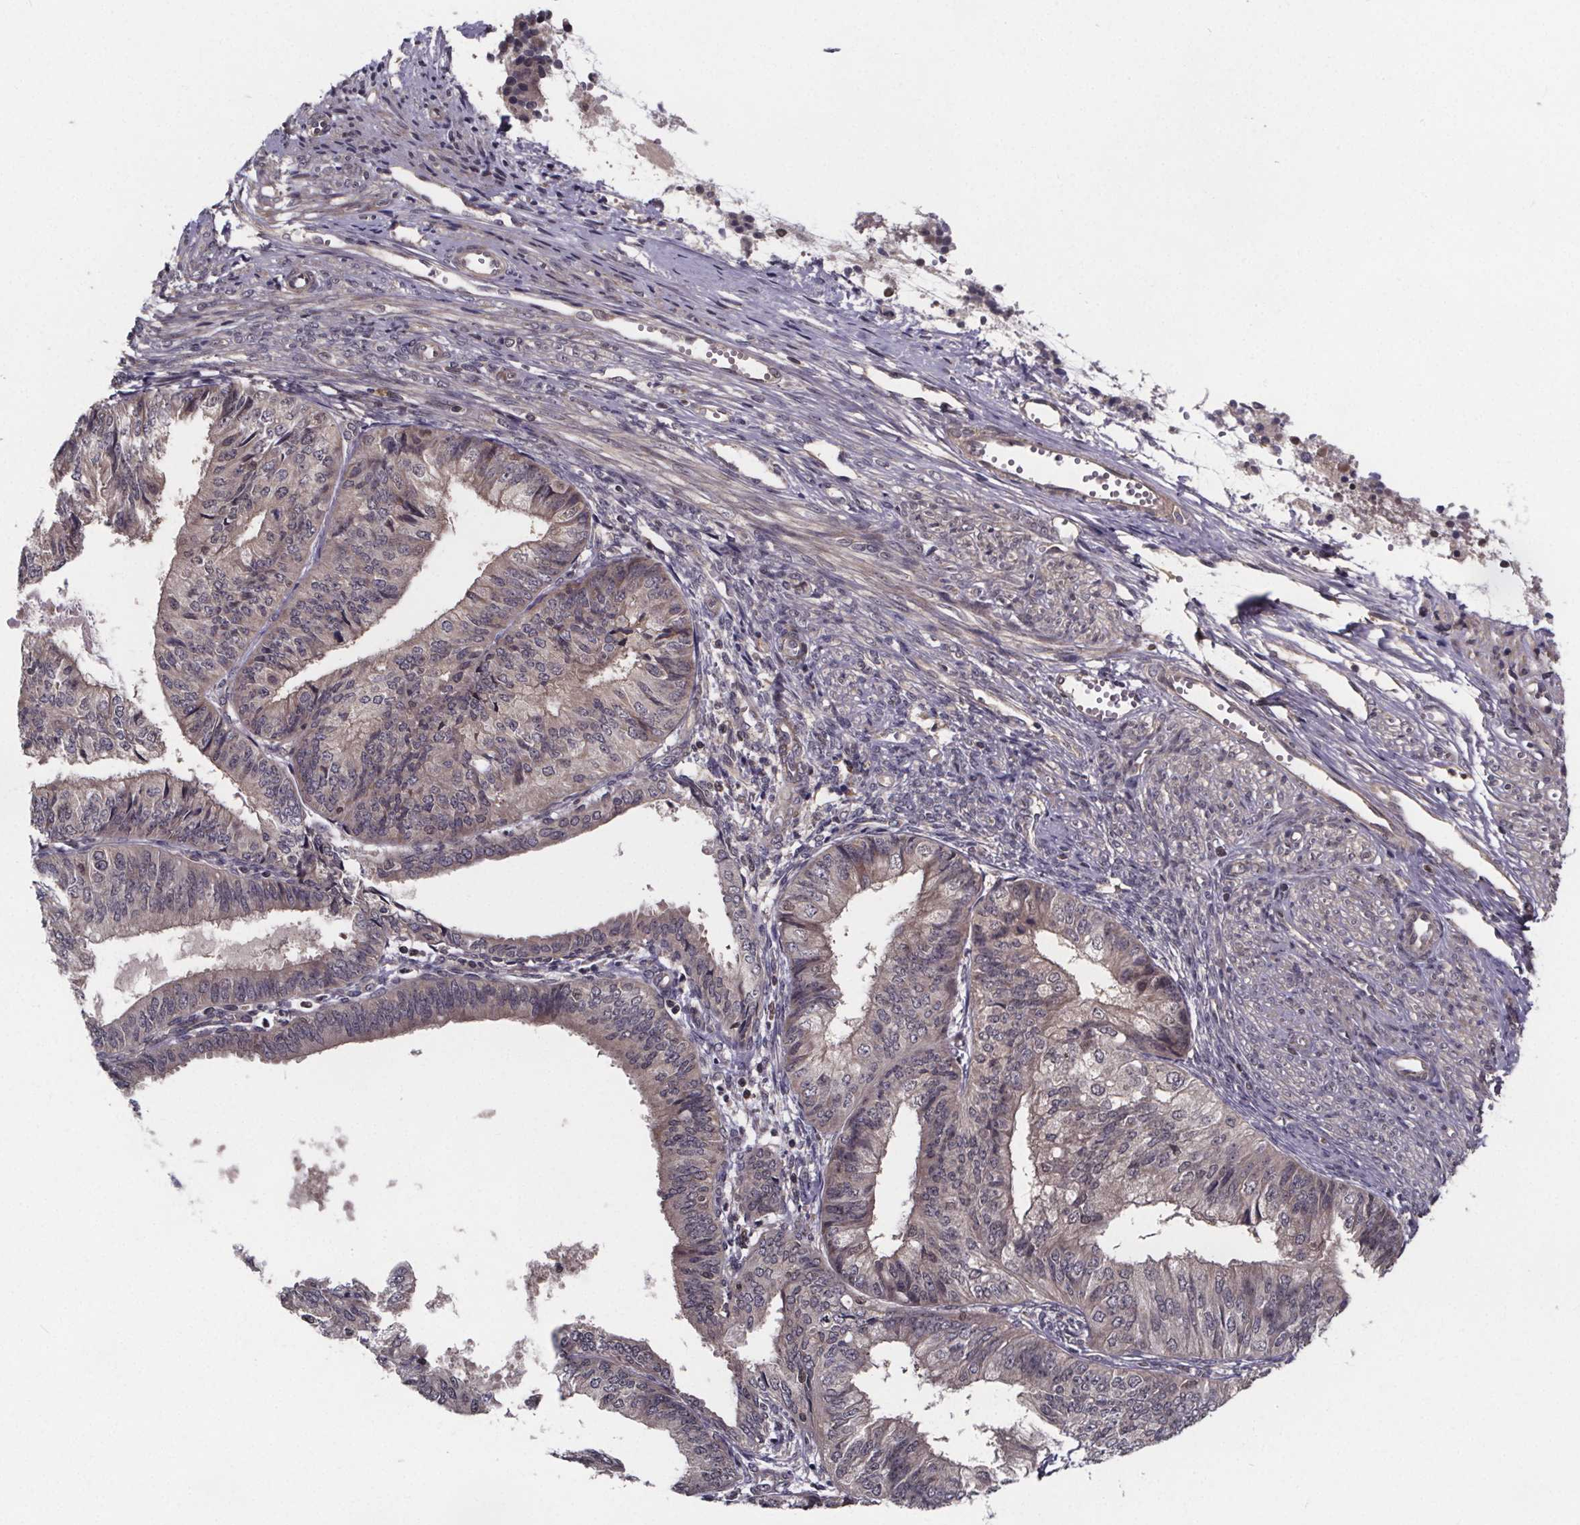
{"staining": {"intensity": "negative", "quantity": "none", "location": "none"}, "tissue": "endometrial cancer", "cell_type": "Tumor cells", "image_type": "cancer", "snomed": [{"axis": "morphology", "description": "Adenocarcinoma, NOS"}, {"axis": "topography", "description": "Endometrium"}], "caption": "This is an immunohistochemistry micrograph of human adenocarcinoma (endometrial). There is no expression in tumor cells.", "gene": "FN3KRP", "patient": {"sex": "female", "age": 58}}